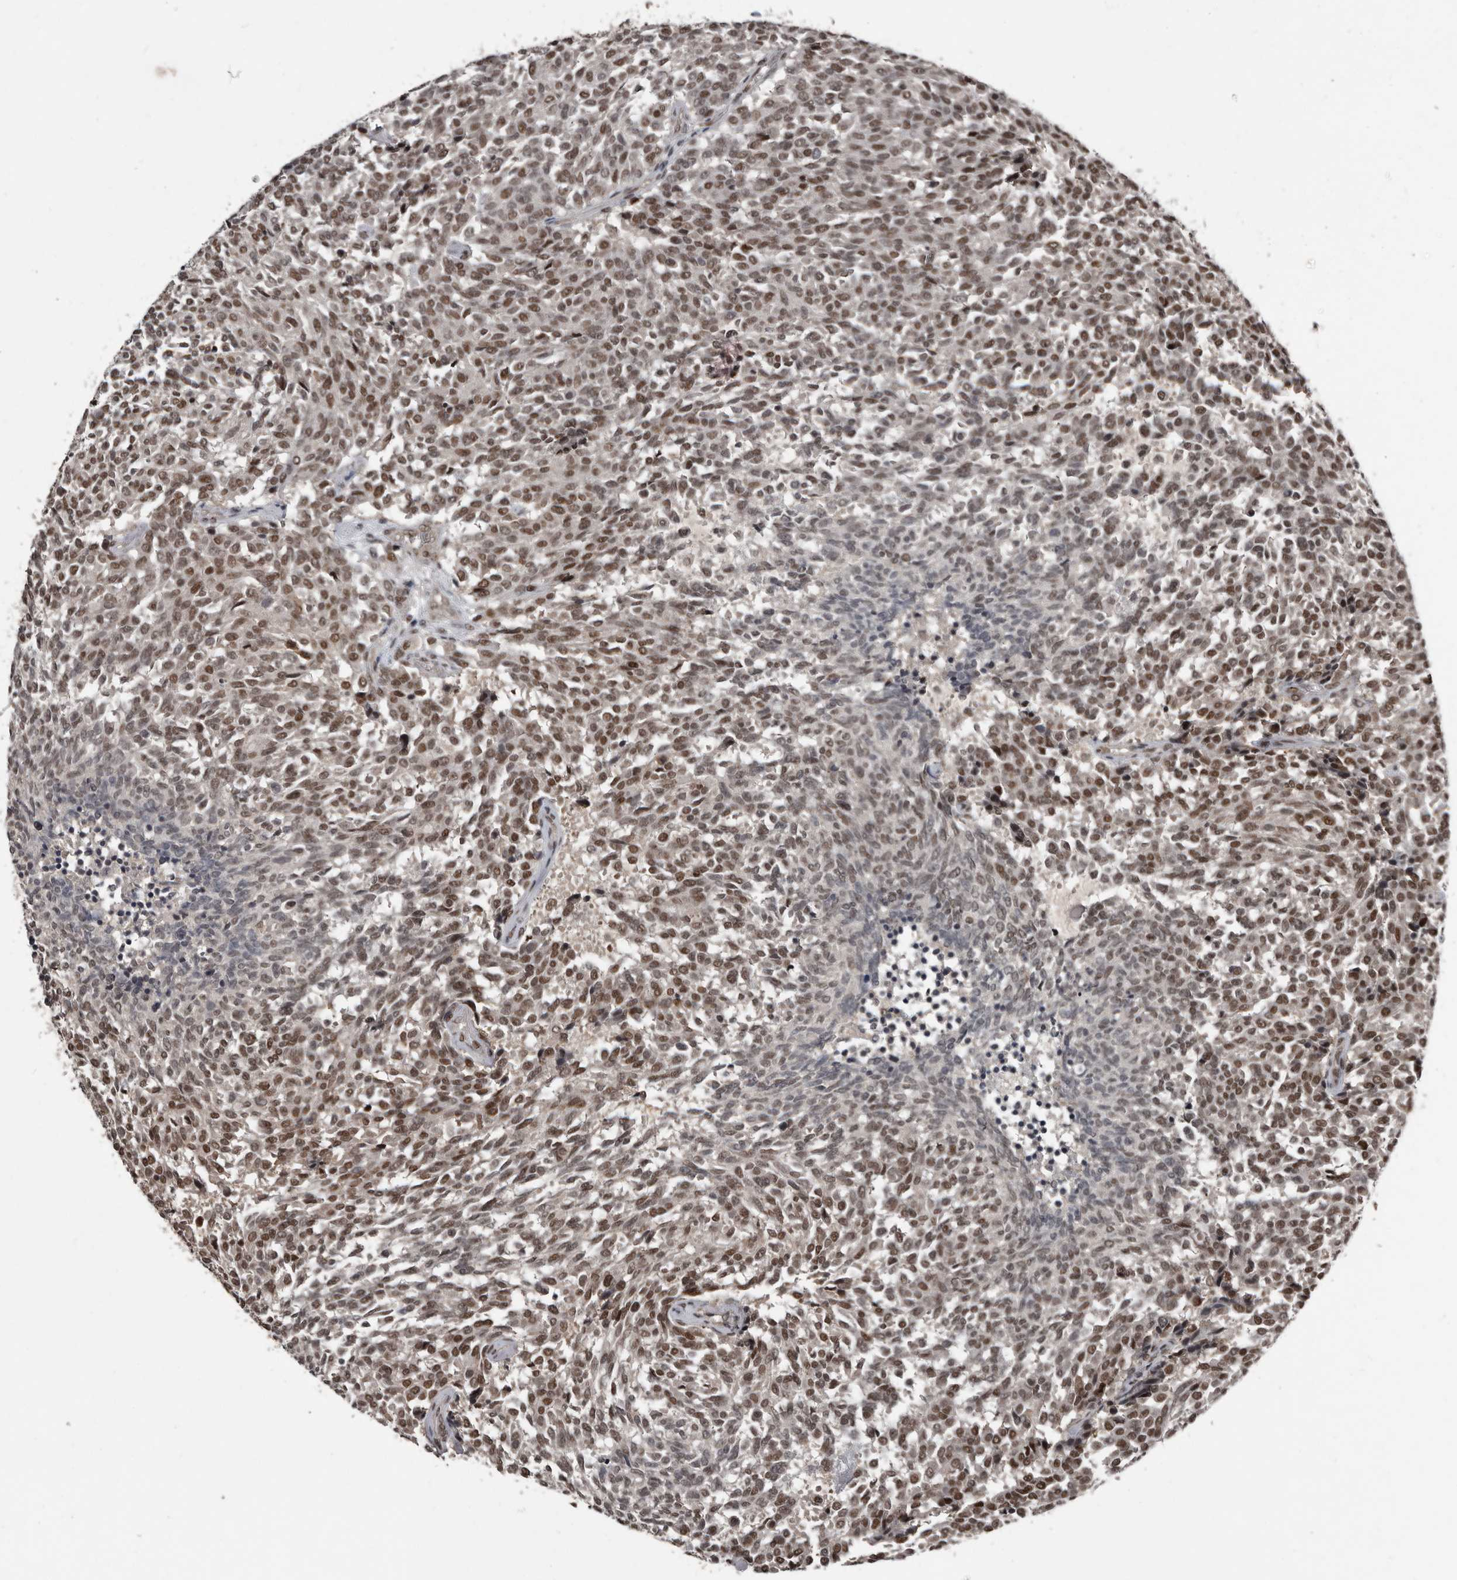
{"staining": {"intensity": "moderate", "quantity": ">75%", "location": "nuclear"}, "tissue": "carcinoid", "cell_type": "Tumor cells", "image_type": "cancer", "snomed": [{"axis": "morphology", "description": "Carcinoid, malignant, NOS"}, {"axis": "topography", "description": "Pancreas"}], "caption": "High-power microscopy captured an immunohistochemistry (IHC) histopathology image of malignant carcinoid, revealing moderate nuclear staining in about >75% of tumor cells. The protein of interest is shown in brown color, while the nuclei are stained blue.", "gene": "CHD1L", "patient": {"sex": "female", "age": 54}}